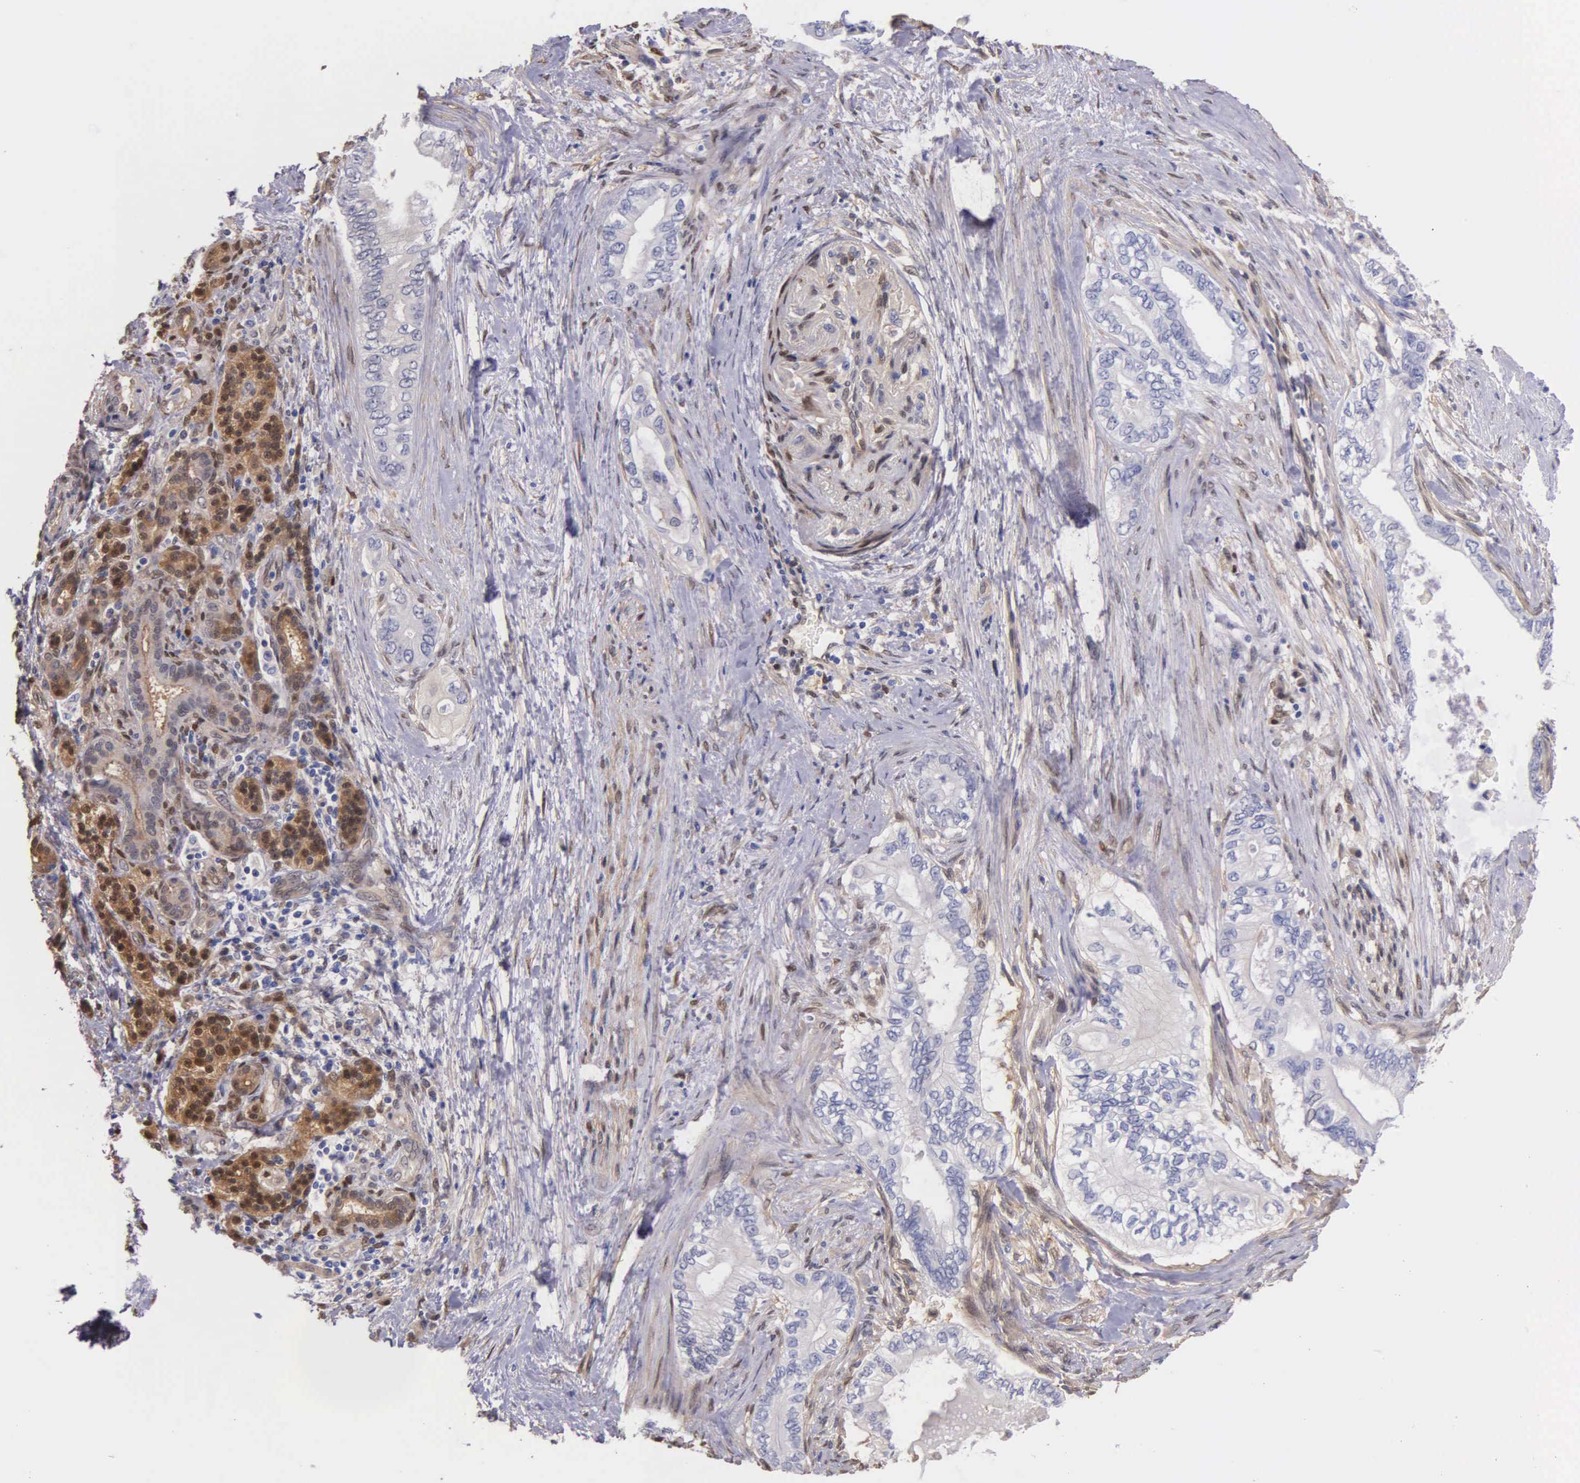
{"staining": {"intensity": "moderate", "quantity": "25%-75%", "location": "cytoplasmic/membranous"}, "tissue": "pancreatic cancer", "cell_type": "Tumor cells", "image_type": "cancer", "snomed": [{"axis": "morphology", "description": "Adenocarcinoma, NOS"}, {"axis": "topography", "description": "Pancreas"}], "caption": "A brown stain labels moderate cytoplasmic/membranous positivity of a protein in human pancreatic adenocarcinoma tumor cells. The protein is stained brown, and the nuclei are stained in blue (DAB IHC with brightfield microscopy, high magnification).", "gene": "GSTT2", "patient": {"sex": "female", "age": 66}}